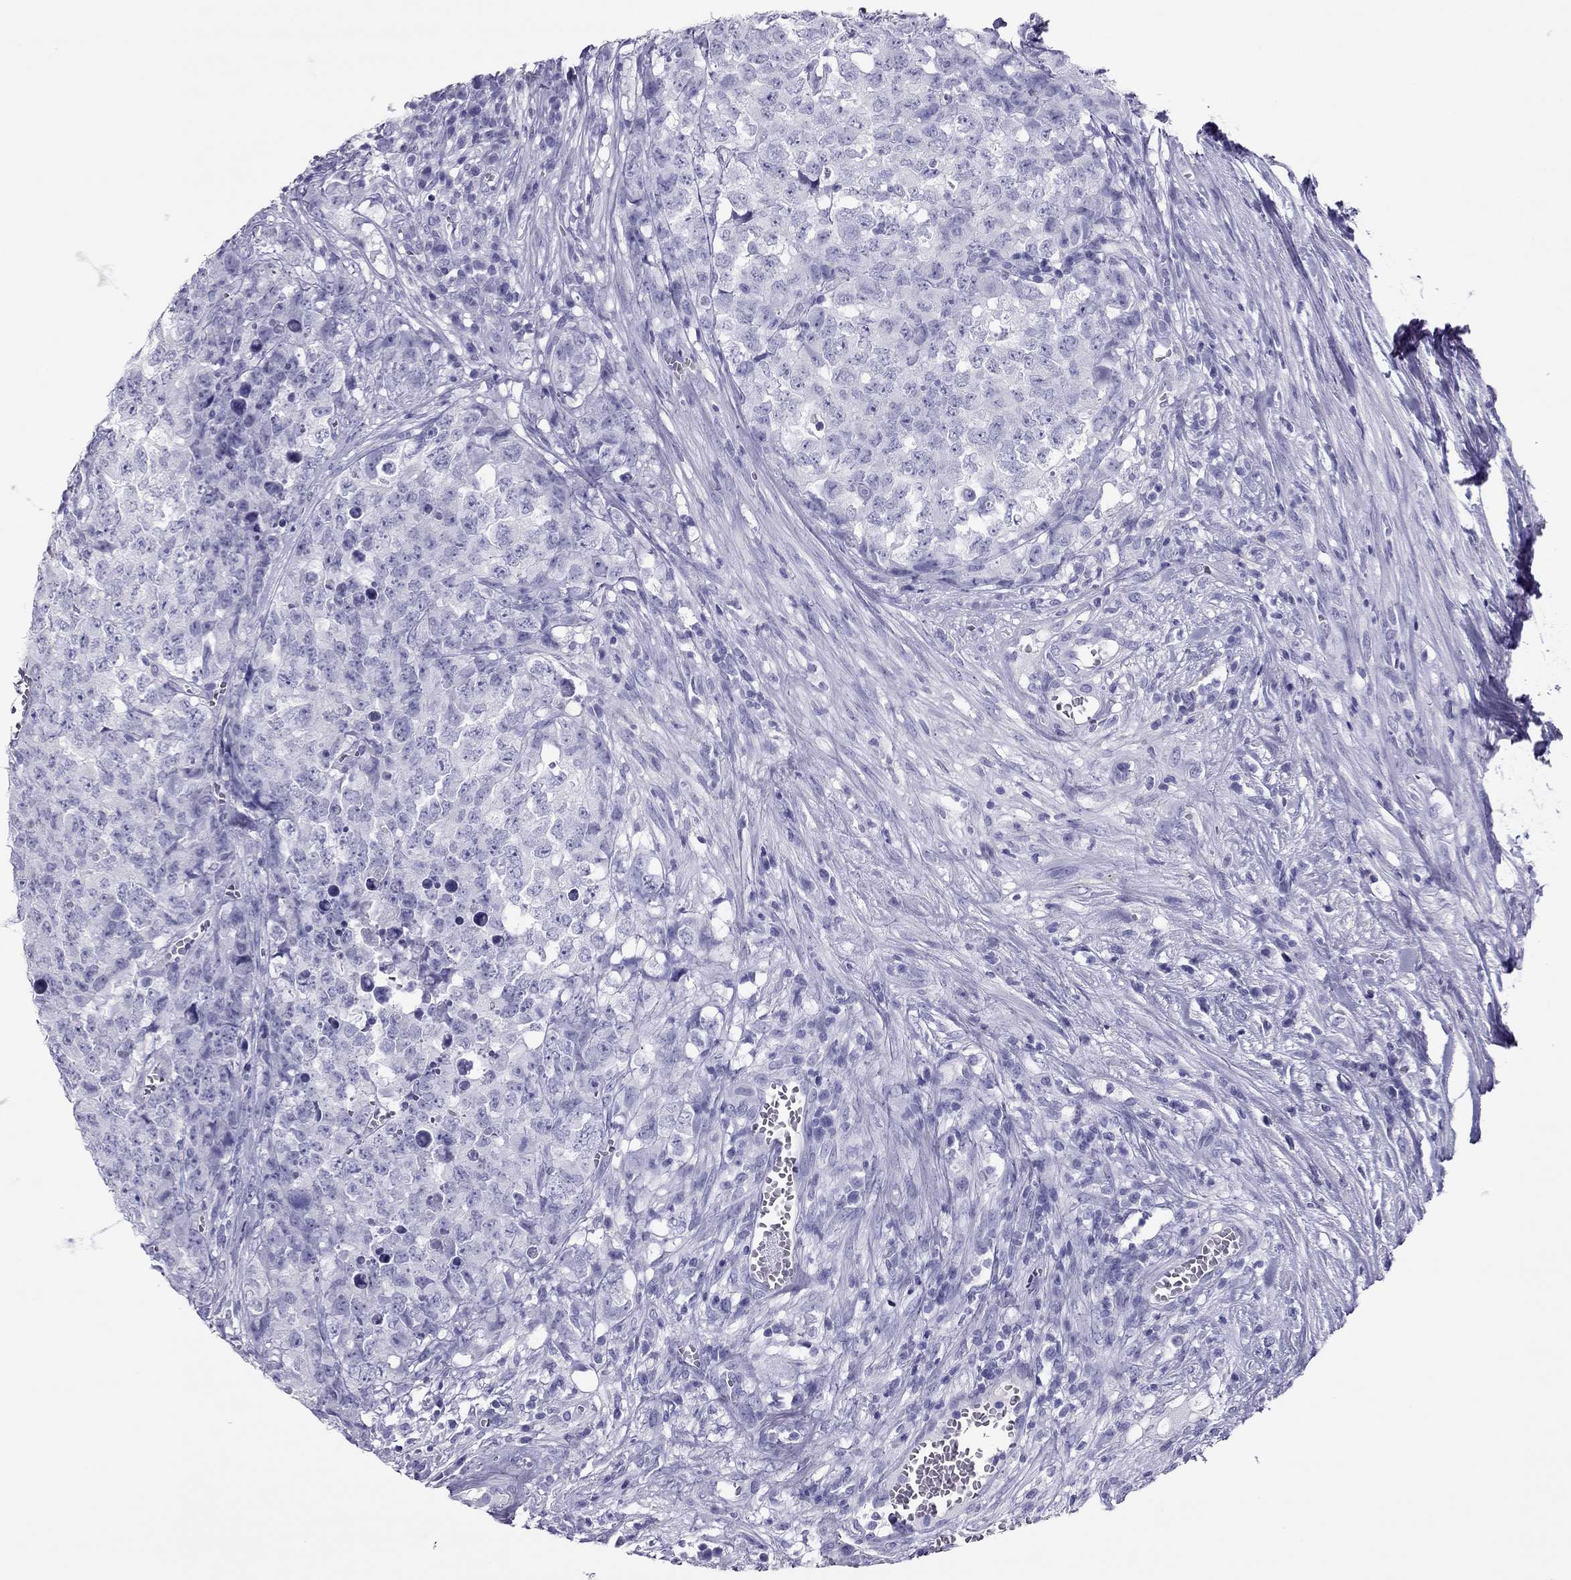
{"staining": {"intensity": "negative", "quantity": "none", "location": "none"}, "tissue": "testis cancer", "cell_type": "Tumor cells", "image_type": "cancer", "snomed": [{"axis": "morphology", "description": "Carcinoma, Embryonal, NOS"}, {"axis": "topography", "description": "Testis"}], "caption": "Protein analysis of testis cancer (embryonal carcinoma) exhibits no significant expression in tumor cells. The staining was performed using DAB (3,3'-diaminobenzidine) to visualize the protein expression in brown, while the nuclei were stained in blue with hematoxylin (Magnification: 20x).", "gene": "PDE6A", "patient": {"sex": "male", "age": 23}}